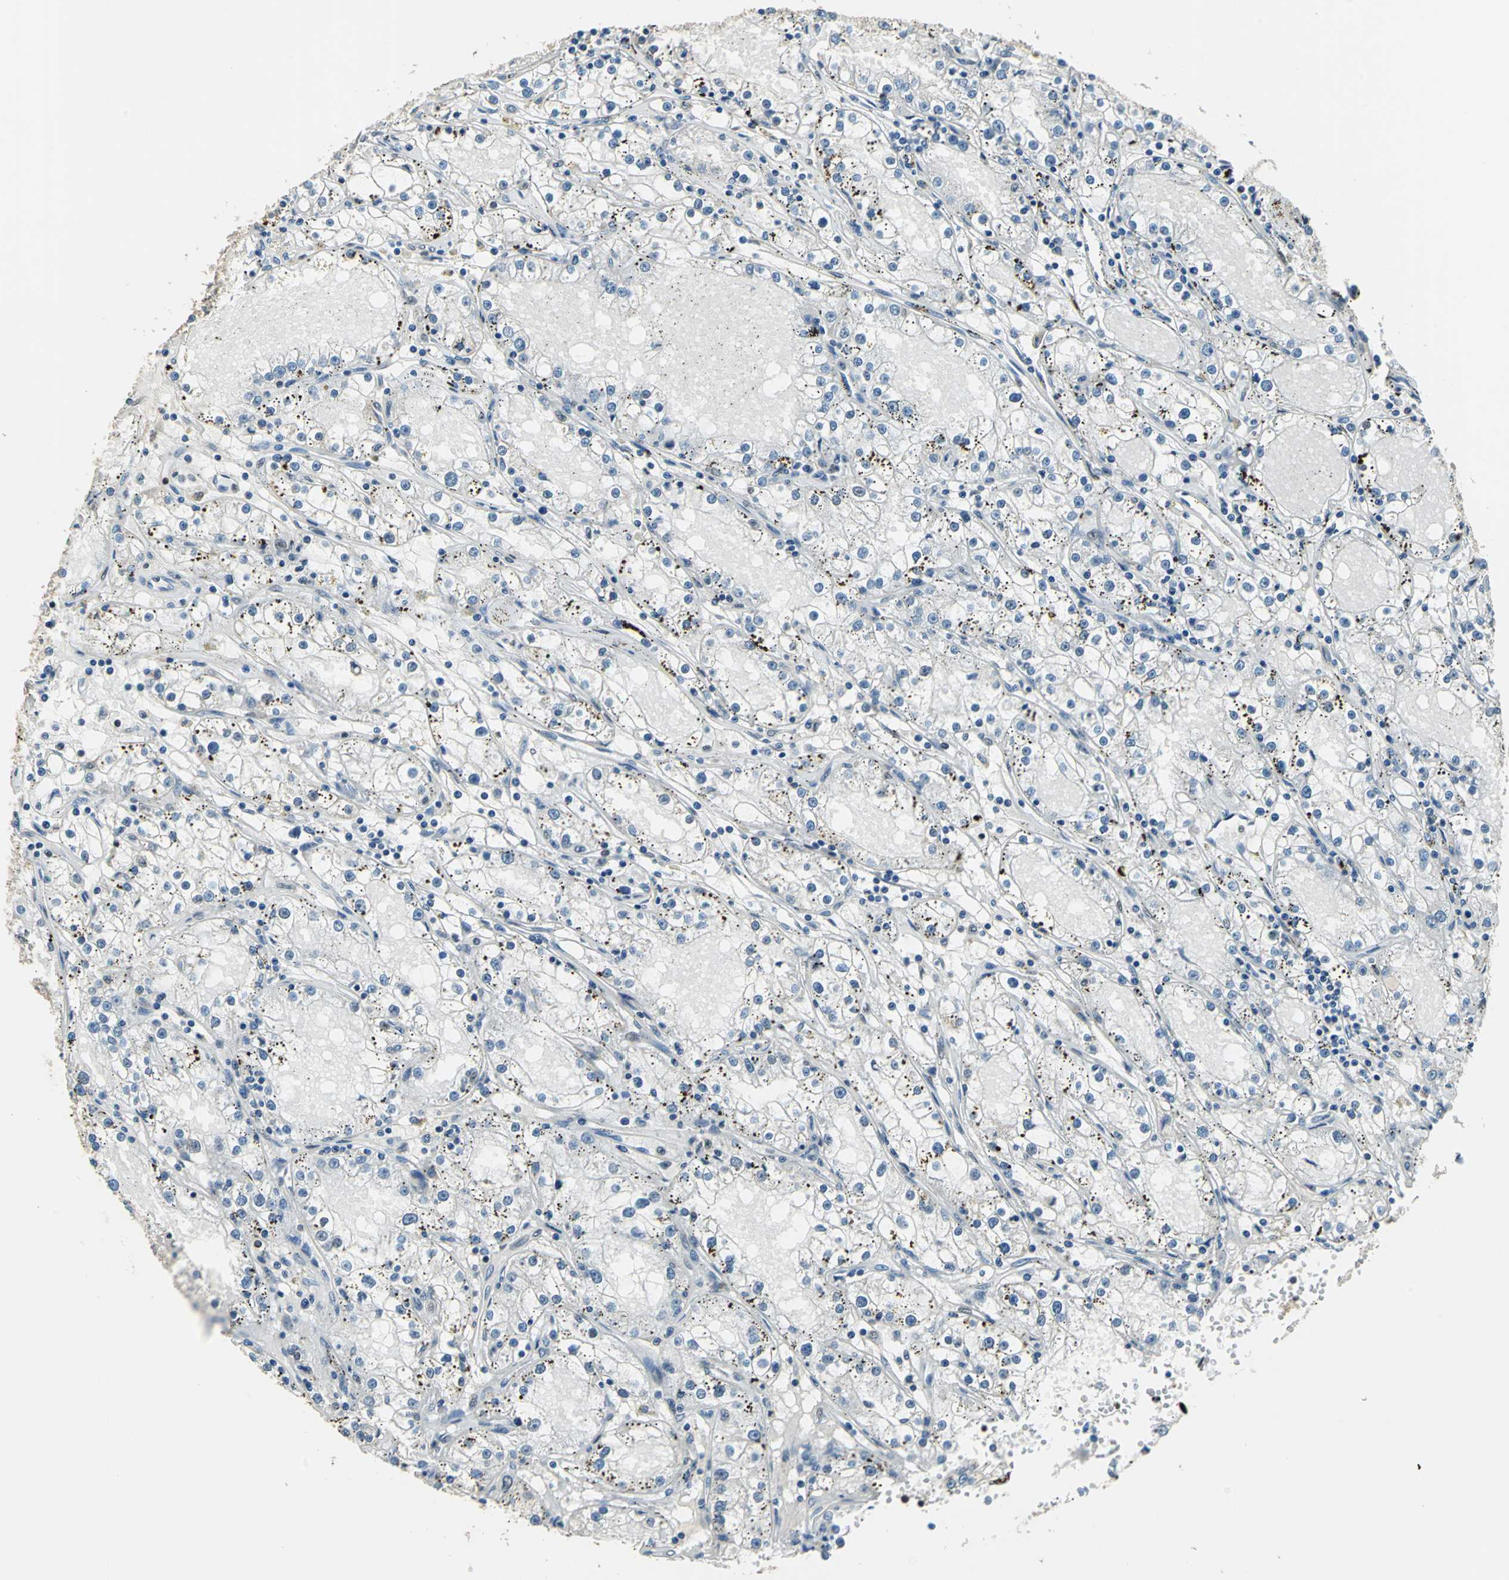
{"staining": {"intensity": "negative", "quantity": "none", "location": "none"}, "tissue": "renal cancer", "cell_type": "Tumor cells", "image_type": "cancer", "snomed": [{"axis": "morphology", "description": "Adenocarcinoma, NOS"}, {"axis": "topography", "description": "Kidney"}], "caption": "Renal cancer (adenocarcinoma) stained for a protein using immunohistochemistry (IHC) exhibits no expression tumor cells.", "gene": "BCLAF1", "patient": {"sex": "male", "age": 56}}